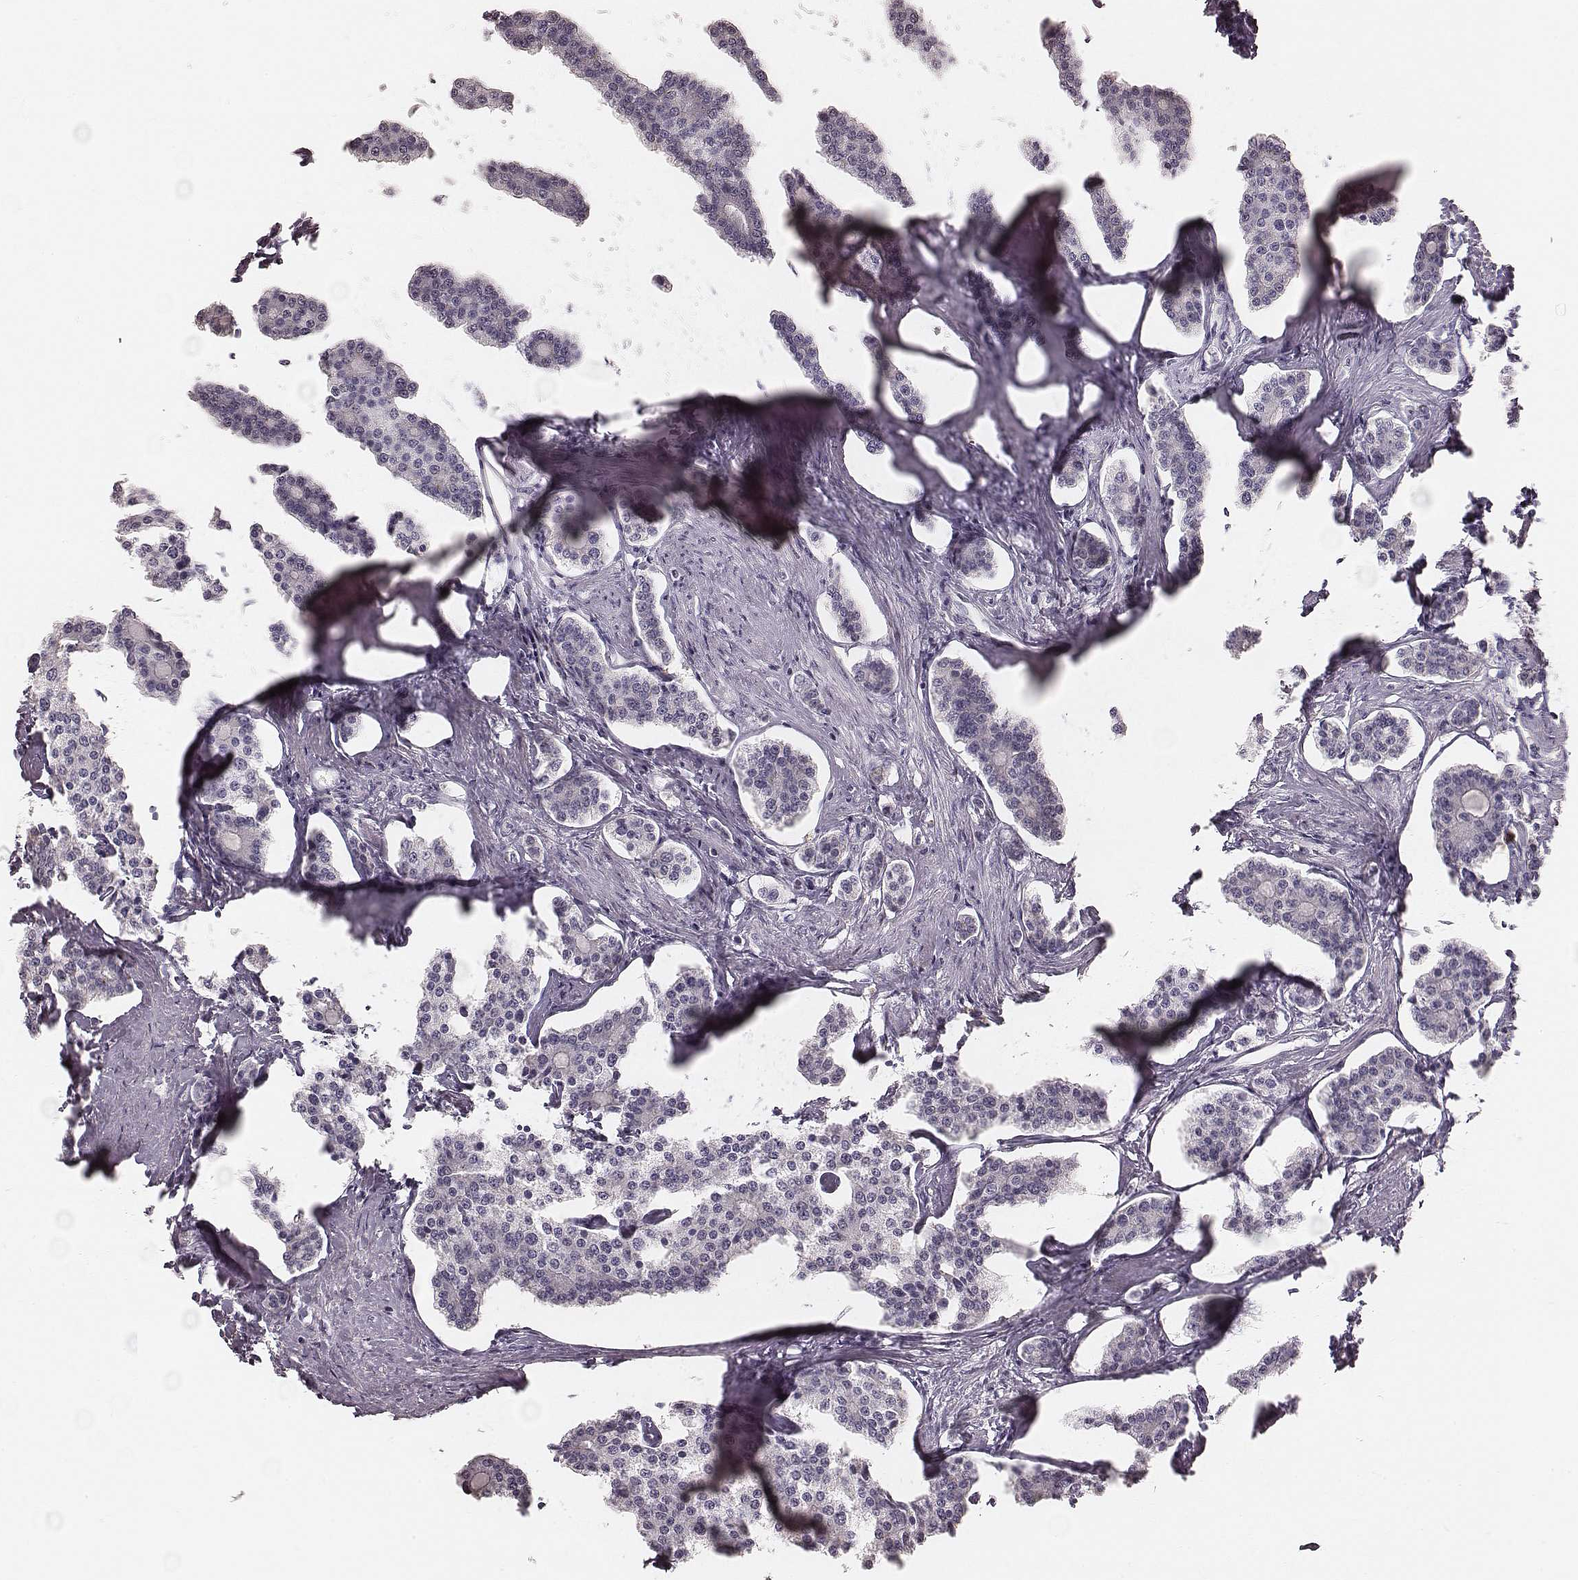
{"staining": {"intensity": "negative", "quantity": "none", "location": "none"}, "tissue": "carcinoid", "cell_type": "Tumor cells", "image_type": "cancer", "snomed": [{"axis": "morphology", "description": "Carcinoid, malignant, NOS"}, {"axis": "topography", "description": "Small intestine"}], "caption": "Carcinoid stained for a protein using IHC demonstrates no staining tumor cells.", "gene": "ZP4", "patient": {"sex": "female", "age": 65}}